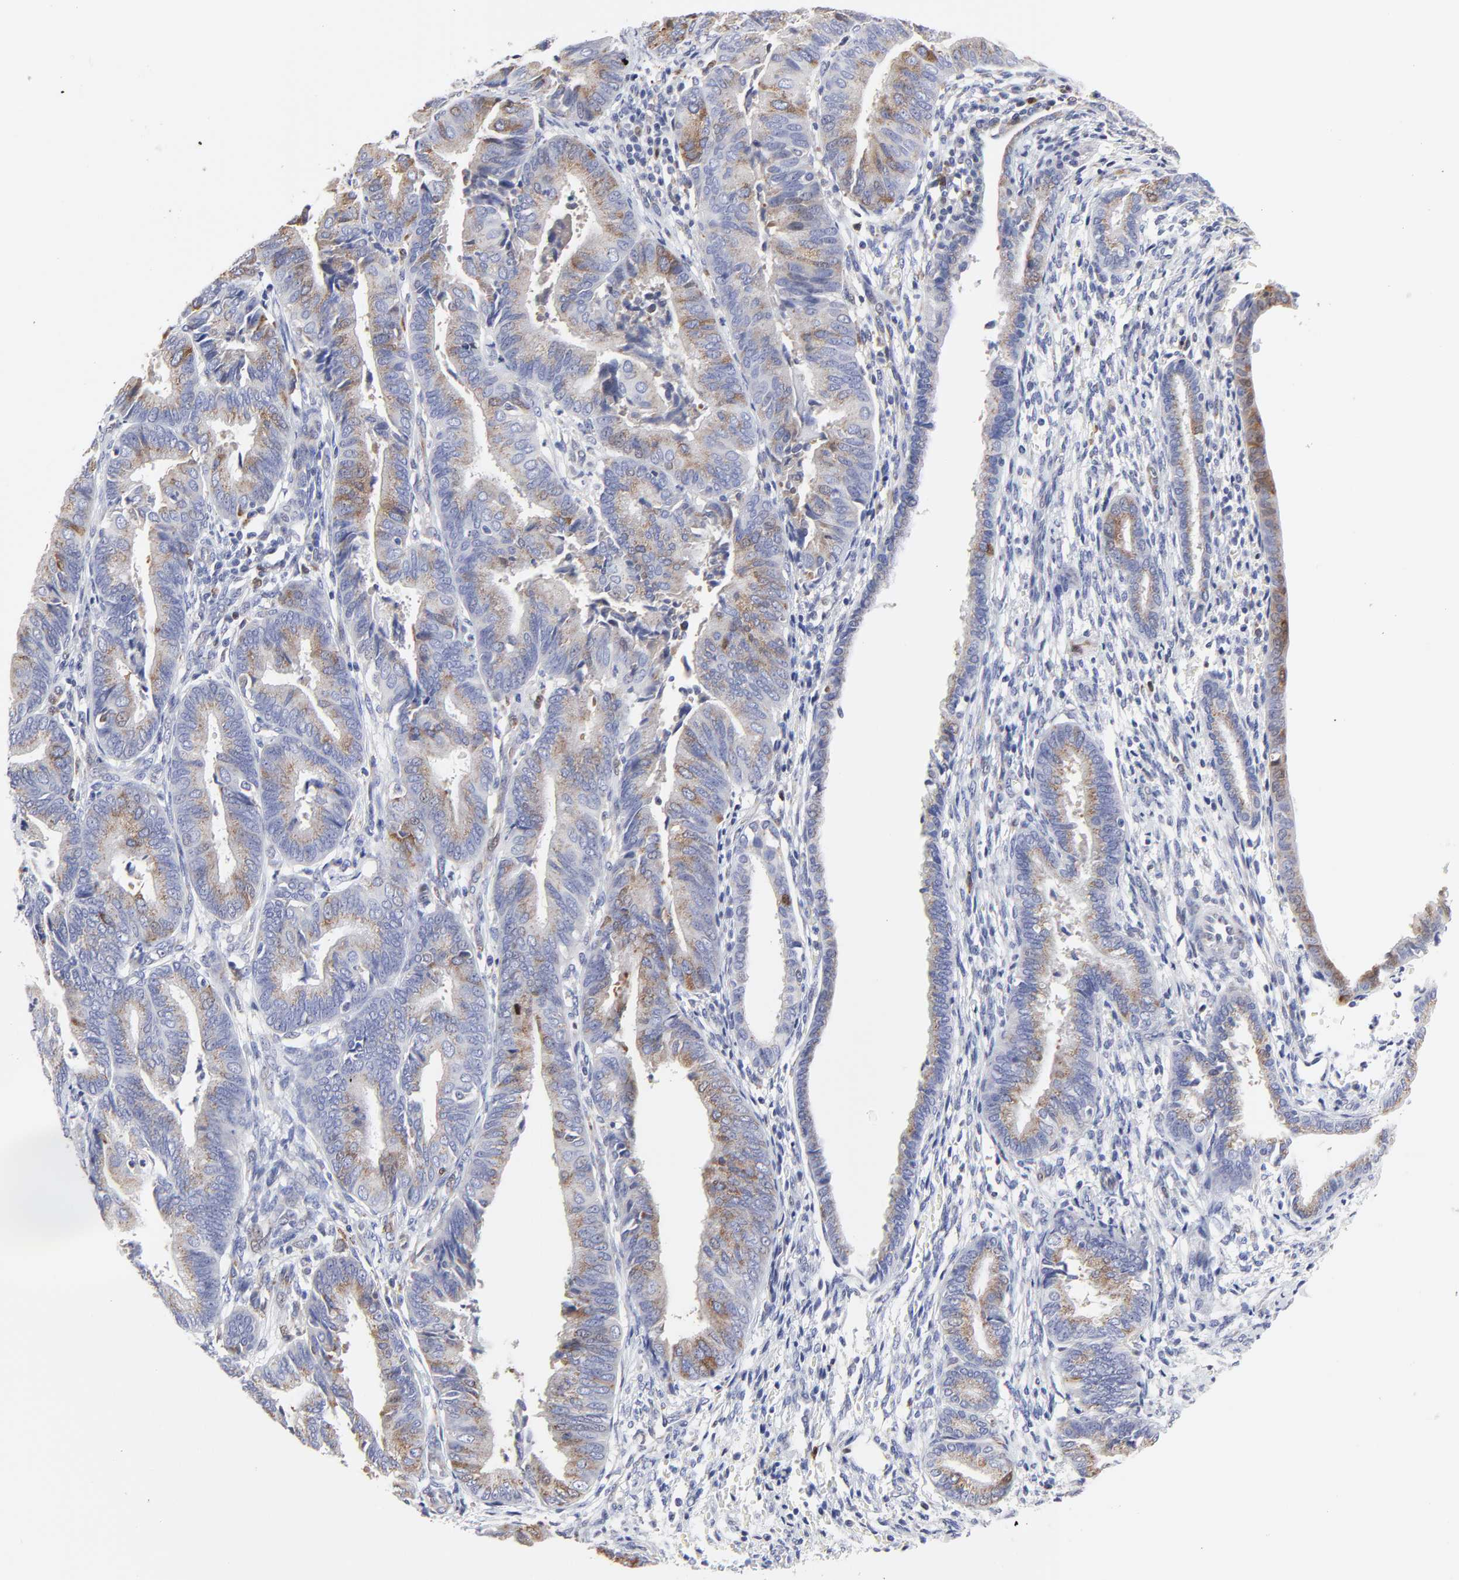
{"staining": {"intensity": "moderate", "quantity": "<25%", "location": "cytoplasmic/membranous"}, "tissue": "endometrial cancer", "cell_type": "Tumor cells", "image_type": "cancer", "snomed": [{"axis": "morphology", "description": "Adenocarcinoma, NOS"}, {"axis": "topography", "description": "Endometrium"}], "caption": "This is an image of immunohistochemistry (IHC) staining of endometrial adenocarcinoma, which shows moderate expression in the cytoplasmic/membranous of tumor cells.", "gene": "NCAPH", "patient": {"sex": "female", "age": 63}}